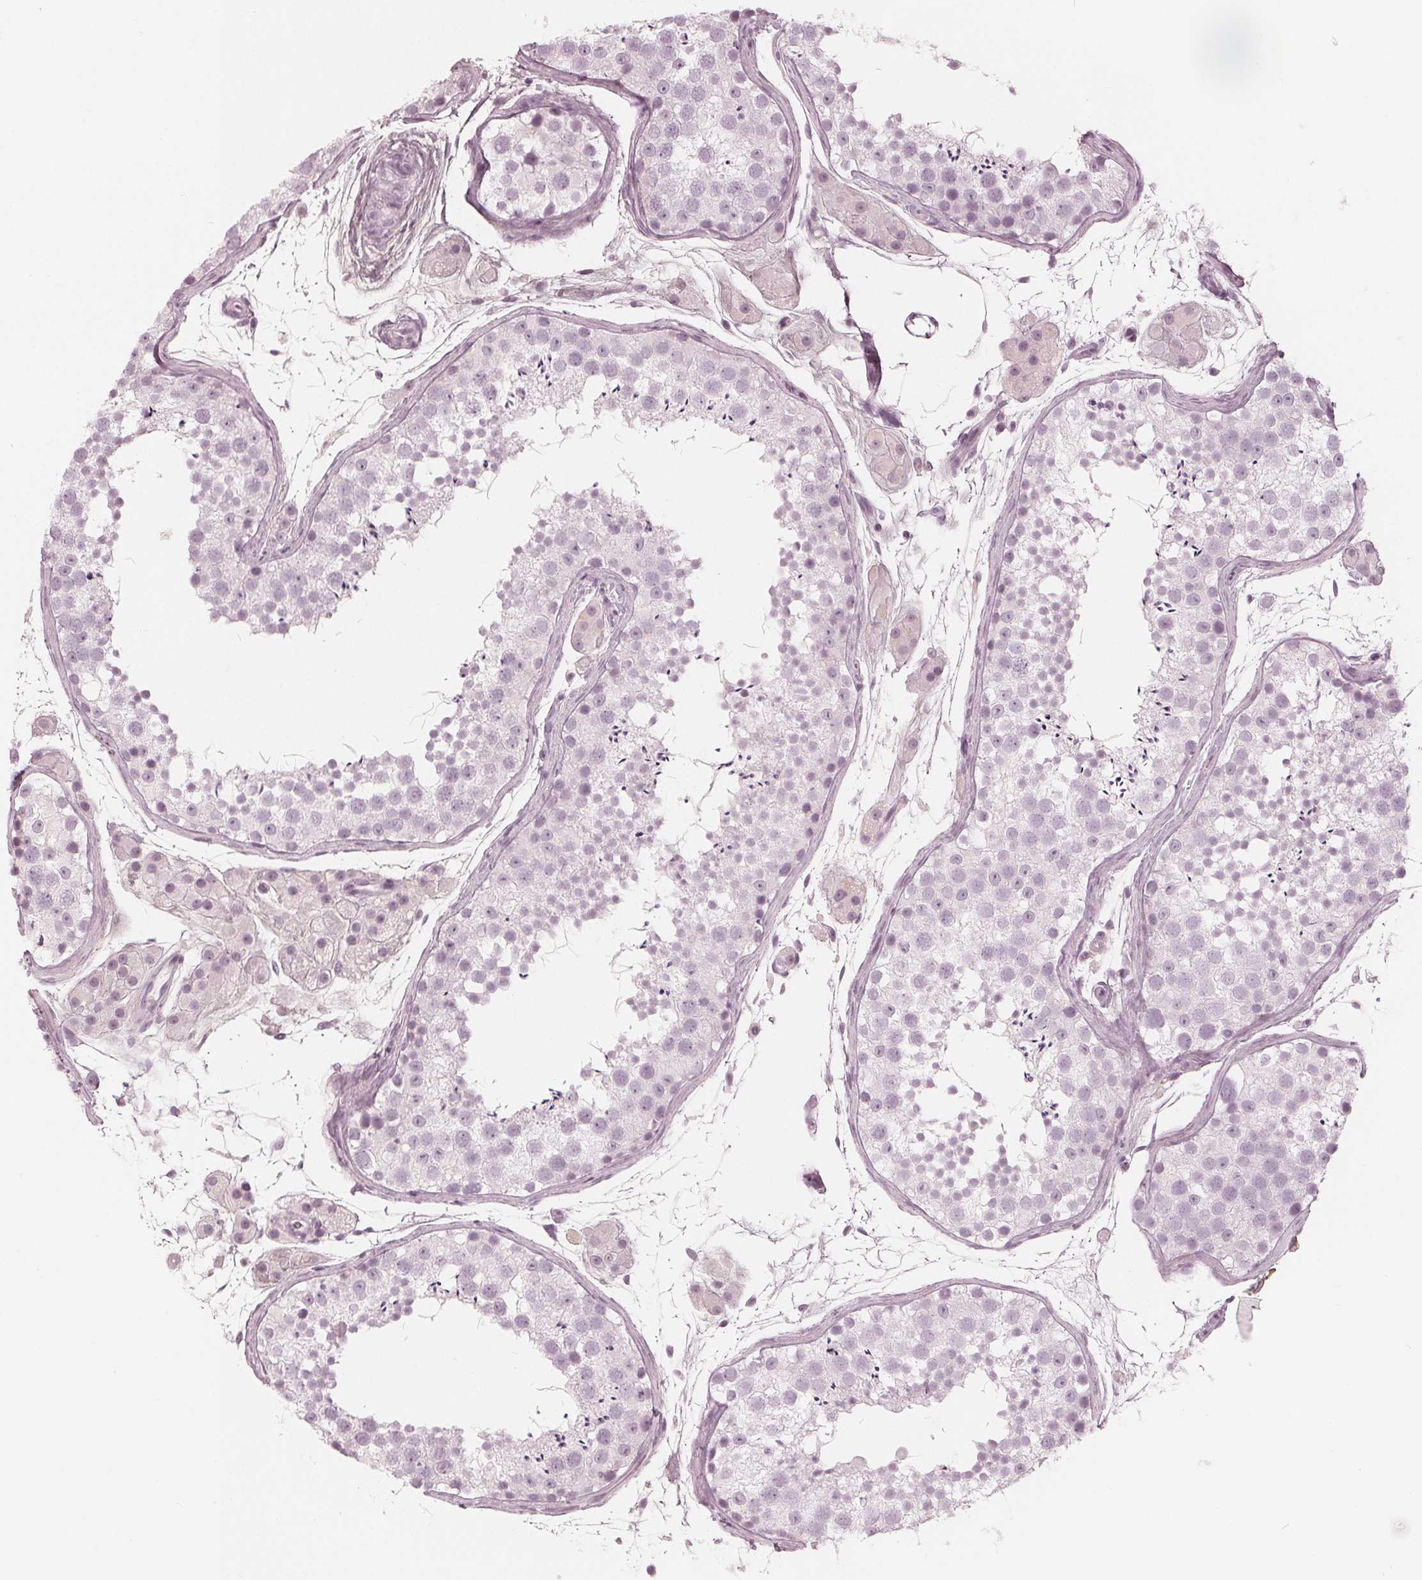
{"staining": {"intensity": "negative", "quantity": "none", "location": "none"}, "tissue": "testis", "cell_type": "Cells in seminiferous ducts", "image_type": "normal", "snomed": [{"axis": "morphology", "description": "Normal tissue, NOS"}, {"axis": "topography", "description": "Testis"}], "caption": "The photomicrograph reveals no significant staining in cells in seminiferous ducts of testis.", "gene": "PAEP", "patient": {"sex": "male", "age": 41}}